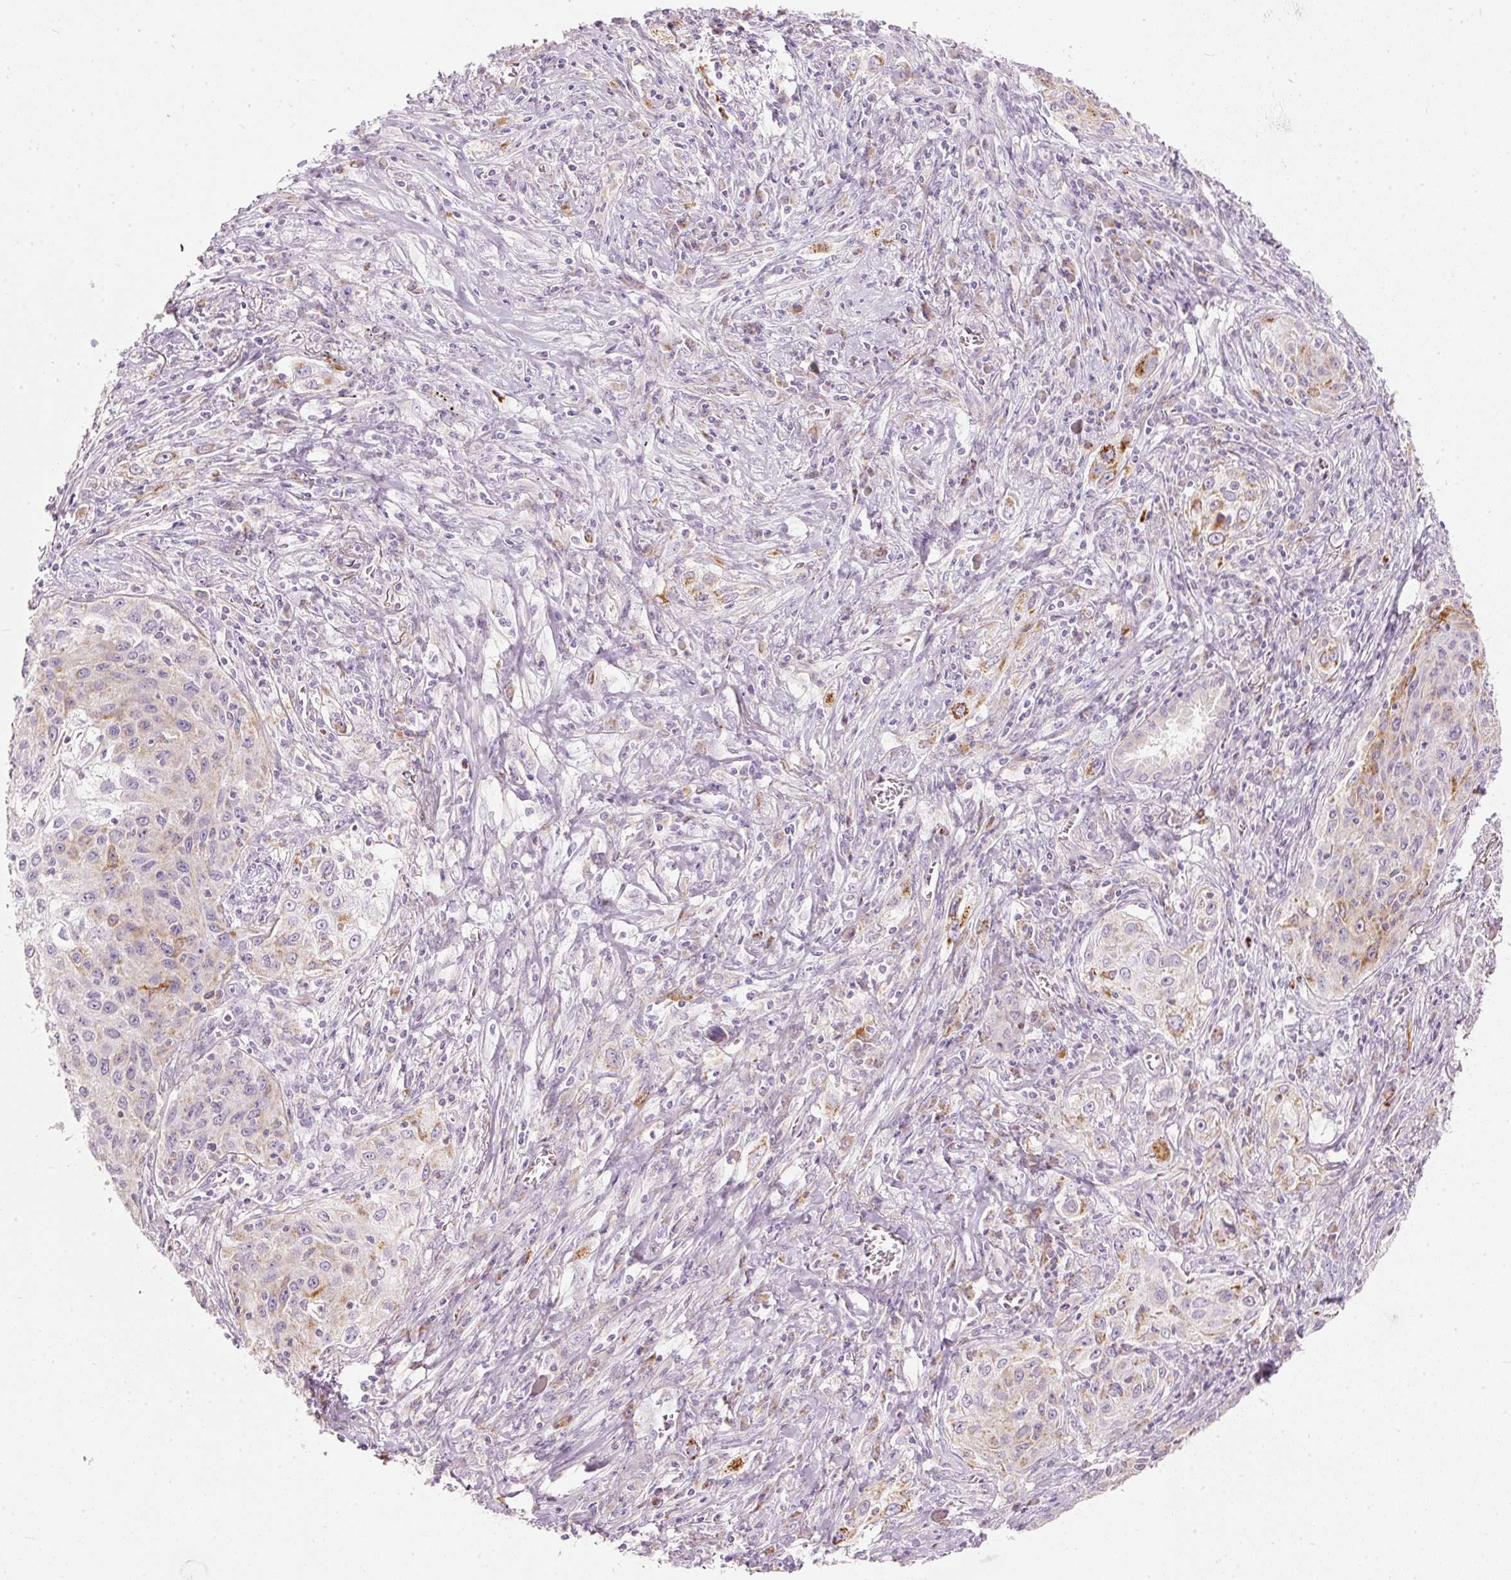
{"staining": {"intensity": "moderate", "quantity": "<25%", "location": "cytoplasmic/membranous"}, "tissue": "lung cancer", "cell_type": "Tumor cells", "image_type": "cancer", "snomed": [{"axis": "morphology", "description": "Squamous cell carcinoma, NOS"}, {"axis": "topography", "description": "Lung"}], "caption": "This histopathology image demonstrates immunohistochemistry staining of lung squamous cell carcinoma, with low moderate cytoplasmic/membranous positivity in approximately <25% of tumor cells.", "gene": "MTHFD2", "patient": {"sex": "female", "age": 69}}